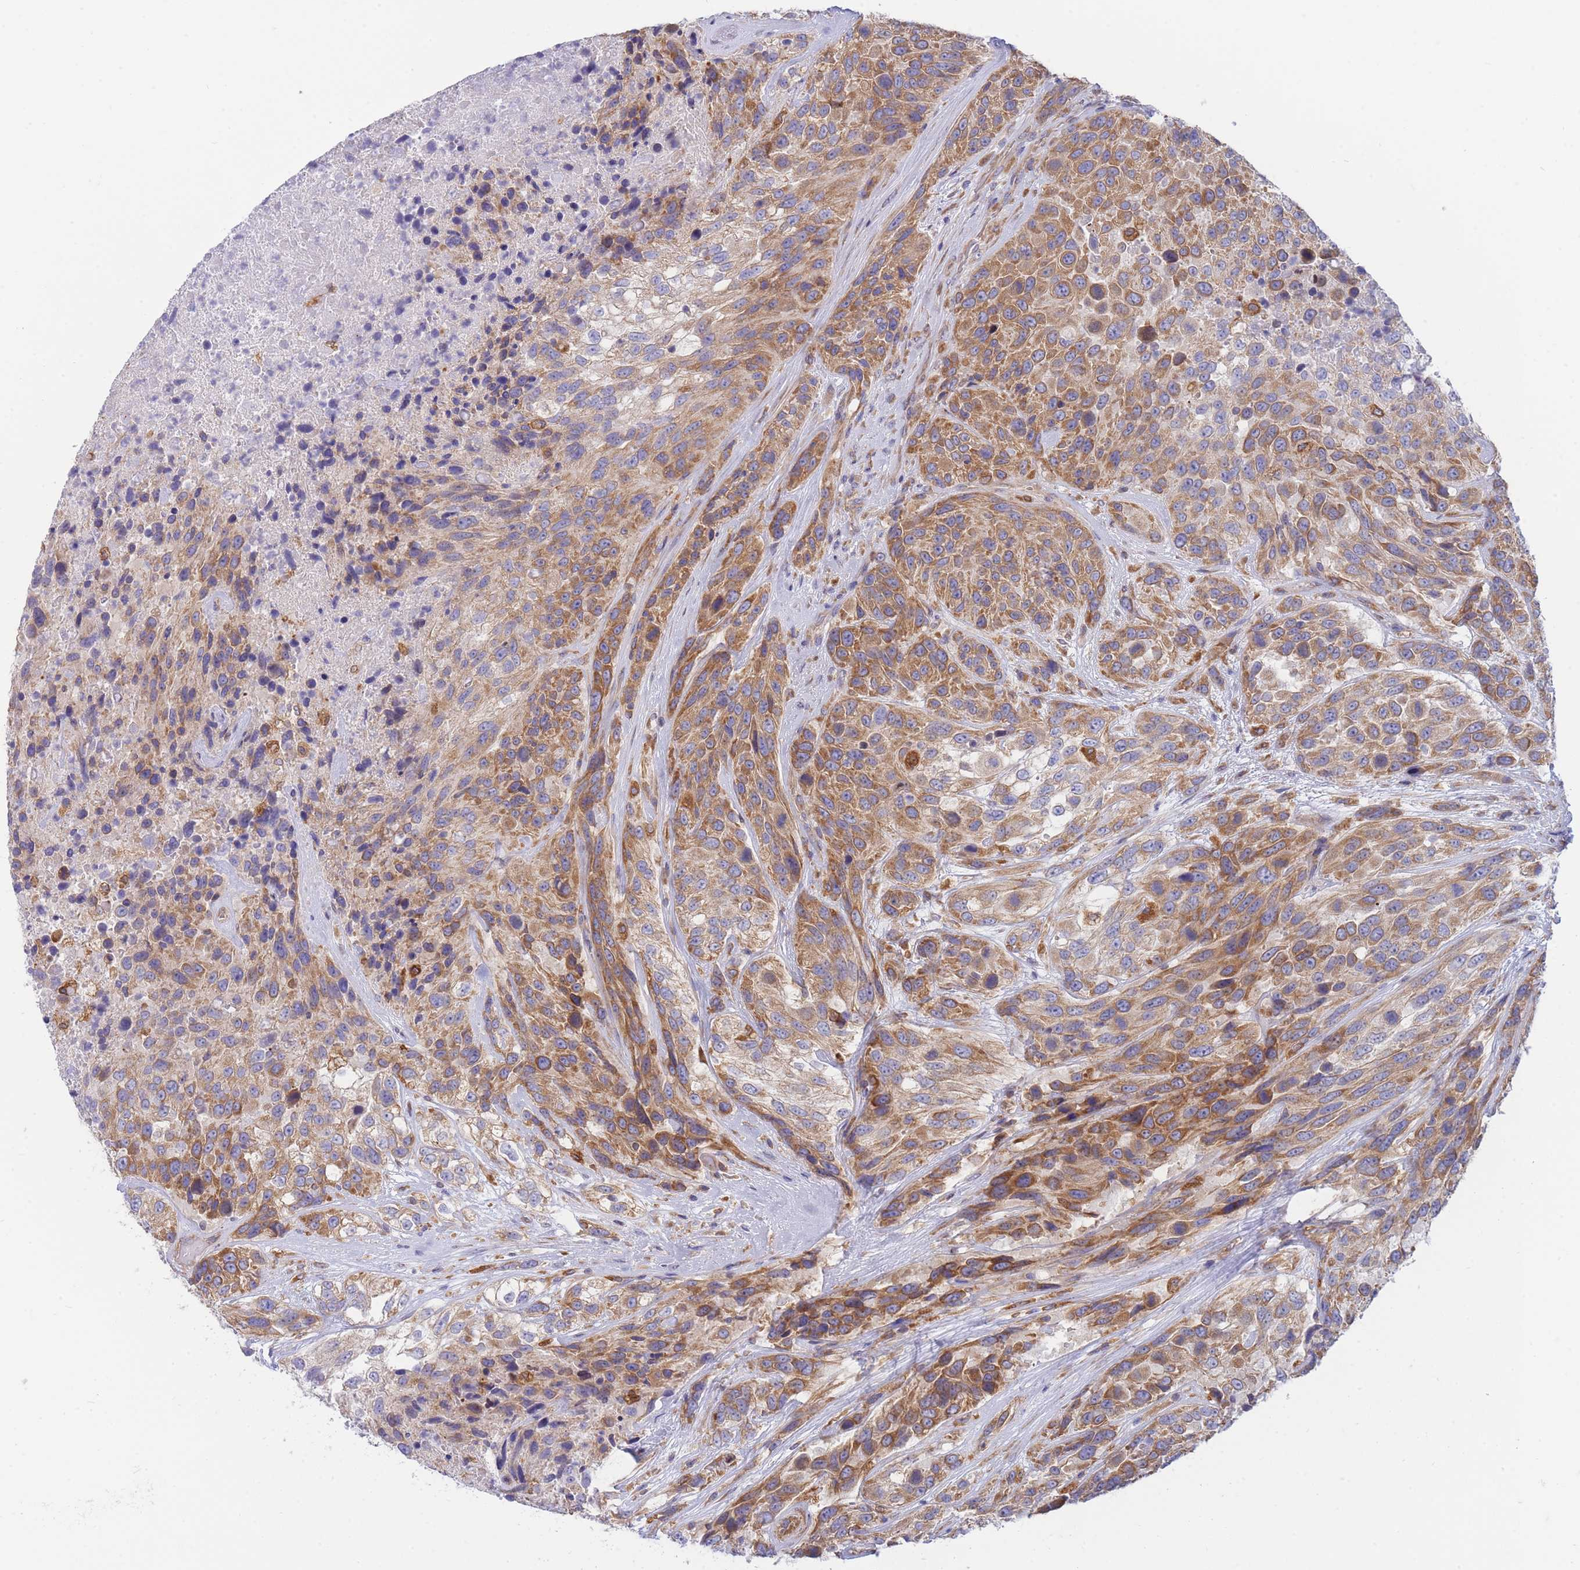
{"staining": {"intensity": "moderate", "quantity": ">75%", "location": "cytoplasmic/membranous"}, "tissue": "urothelial cancer", "cell_type": "Tumor cells", "image_type": "cancer", "snomed": [{"axis": "morphology", "description": "Urothelial carcinoma, High grade"}, {"axis": "topography", "description": "Urinary bladder"}], "caption": "Protein staining of urothelial cancer tissue demonstrates moderate cytoplasmic/membranous positivity in about >75% of tumor cells.", "gene": "SH2B2", "patient": {"sex": "female", "age": 70}}